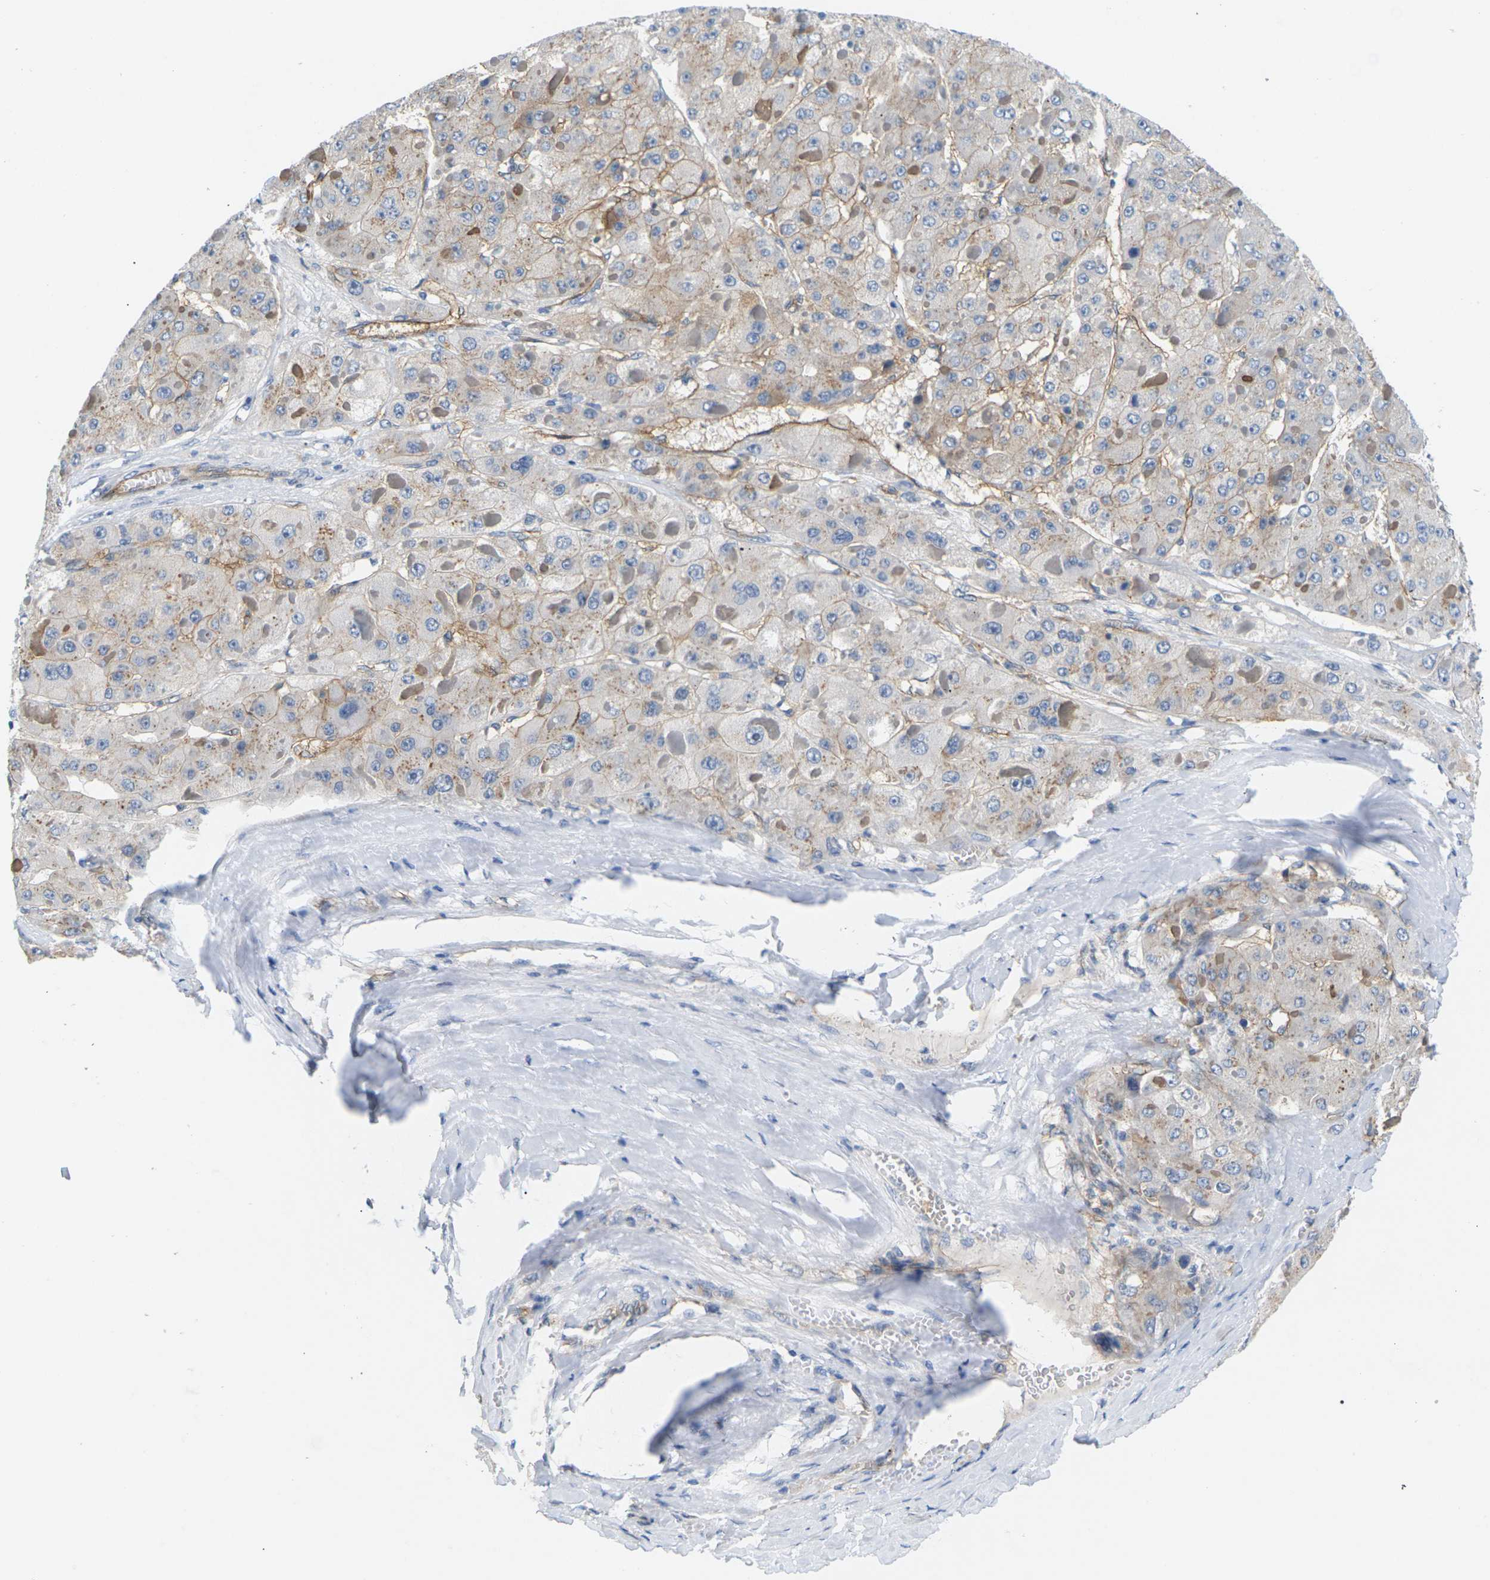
{"staining": {"intensity": "weak", "quantity": "25%-75%", "location": "cytoplasmic/membranous"}, "tissue": "liver cancer", "cell_type": "Tumor cells", "image_type": "cancer", "snomed": [{"axis": "morphology", "description": "Carcinoma, Hepatocellular, NOS"}, {"axis": "topography", "description": "Liver"}], "caption": "DAB (3,3'-diaminobenzidine) immunohistochemical staining of liver hepatocellular carcinoma reveals weak cytoplasmic/membranous protein positivity in about 25%-75% of tumor cells. The staining was performed using DAB, with brown indicating positive protein expression. Nuclei are stained blue with hematoxylin.", "gene": "ITGA5", "patient": {"sex": "female", "age": 73}}